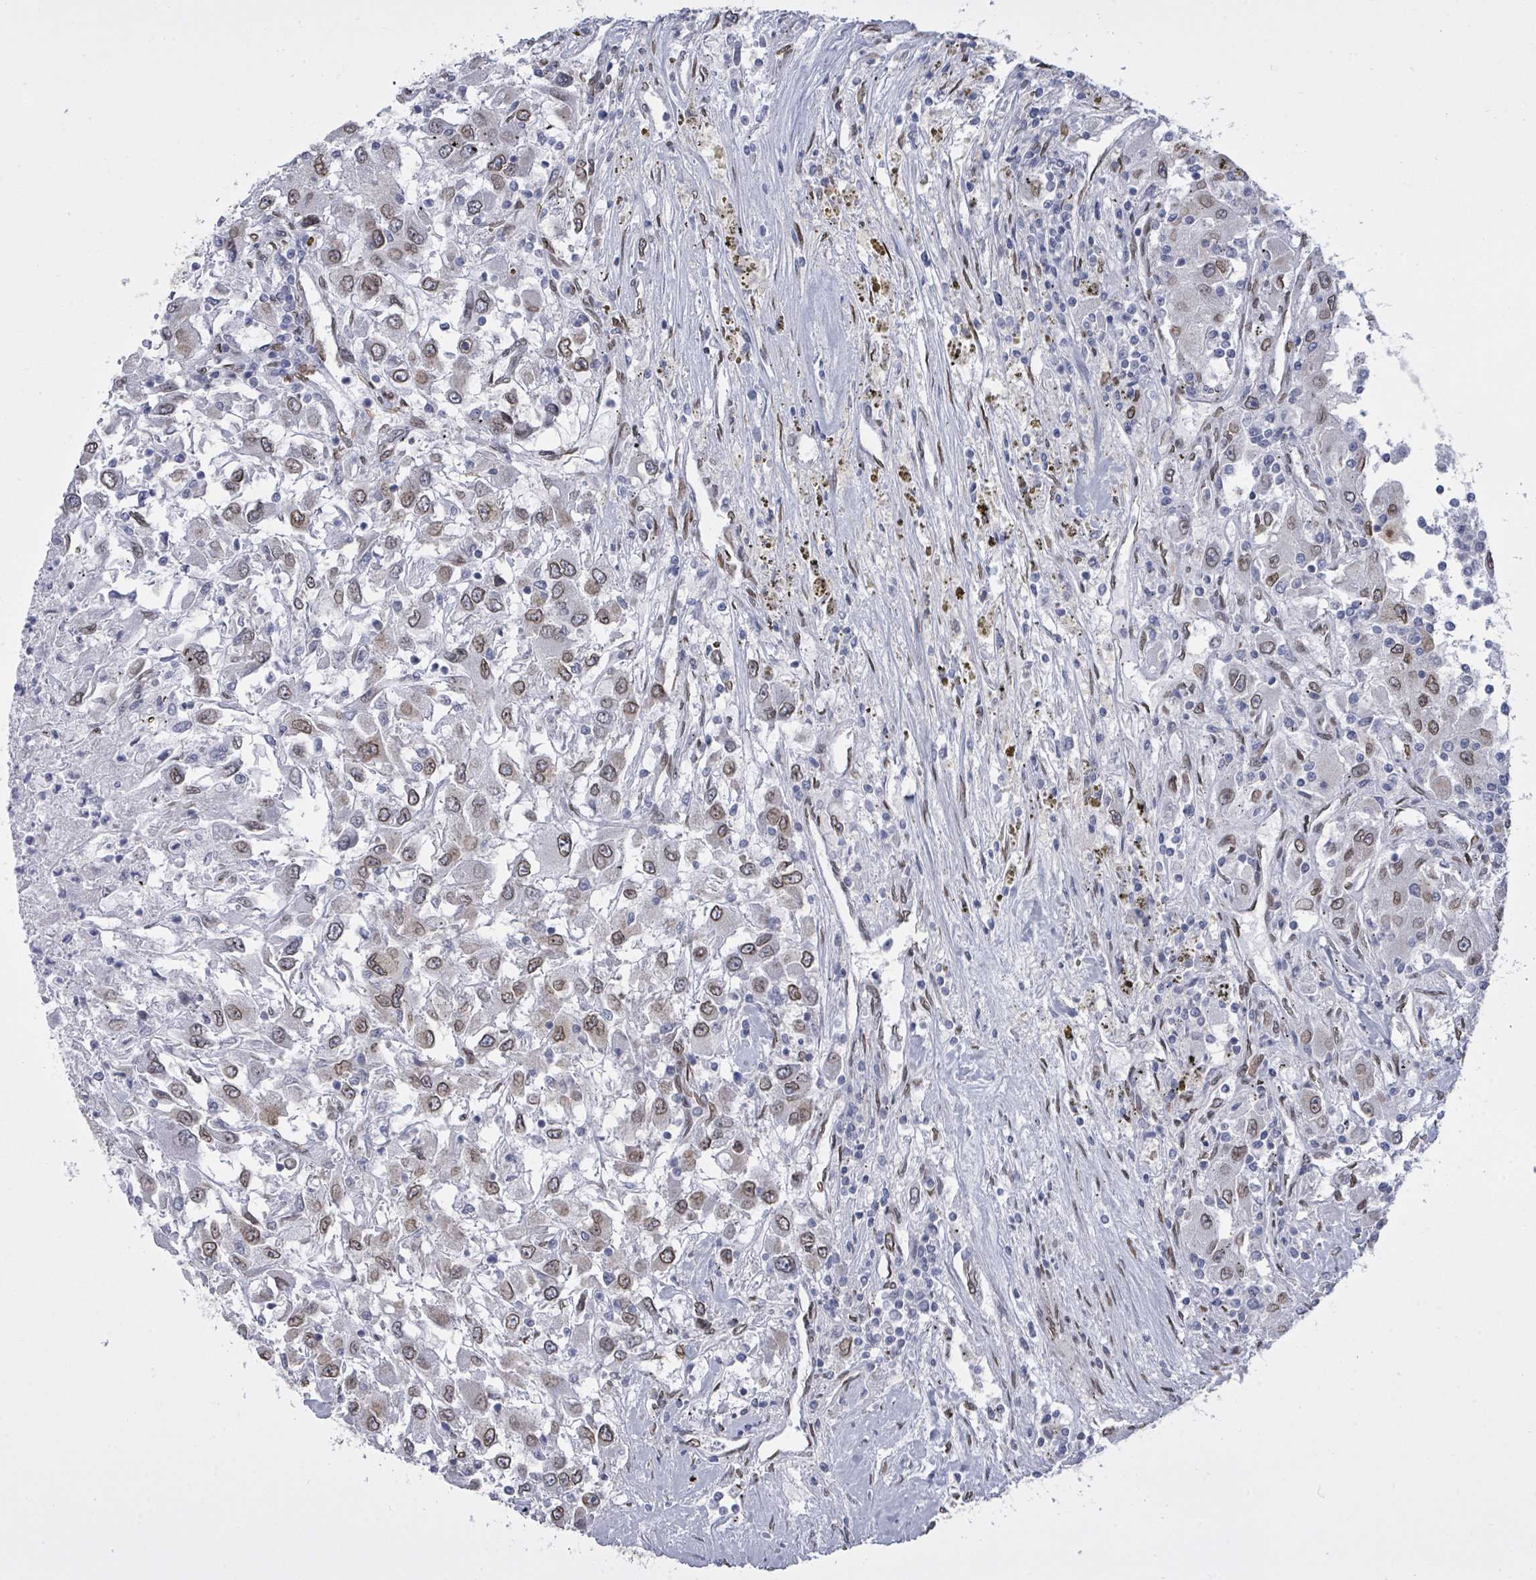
{"staining": {"intensity": "moderate", "quantity": ">75%", "location": "cytoplasmic/membranous,nuclear"}, "tissue": "renal cancer", "cell_type": "Tumor cells", "image_type": "cancer", "snomed": [{"axis": "morphology", "description": "Adenocarcinoma, NOS"}, {"axis": "topography", "description": "Kidney"}], "caption": "IHC image of adenocarcinoma (renal) stained for a protein (brown), which exhibits medium levels of moderate cytoplasmic/membranous and nuclear staining in approximately >75% of tumor cells.", "gene": "ARFGAP1", "patient": {"sex": "female", "age": 67}}